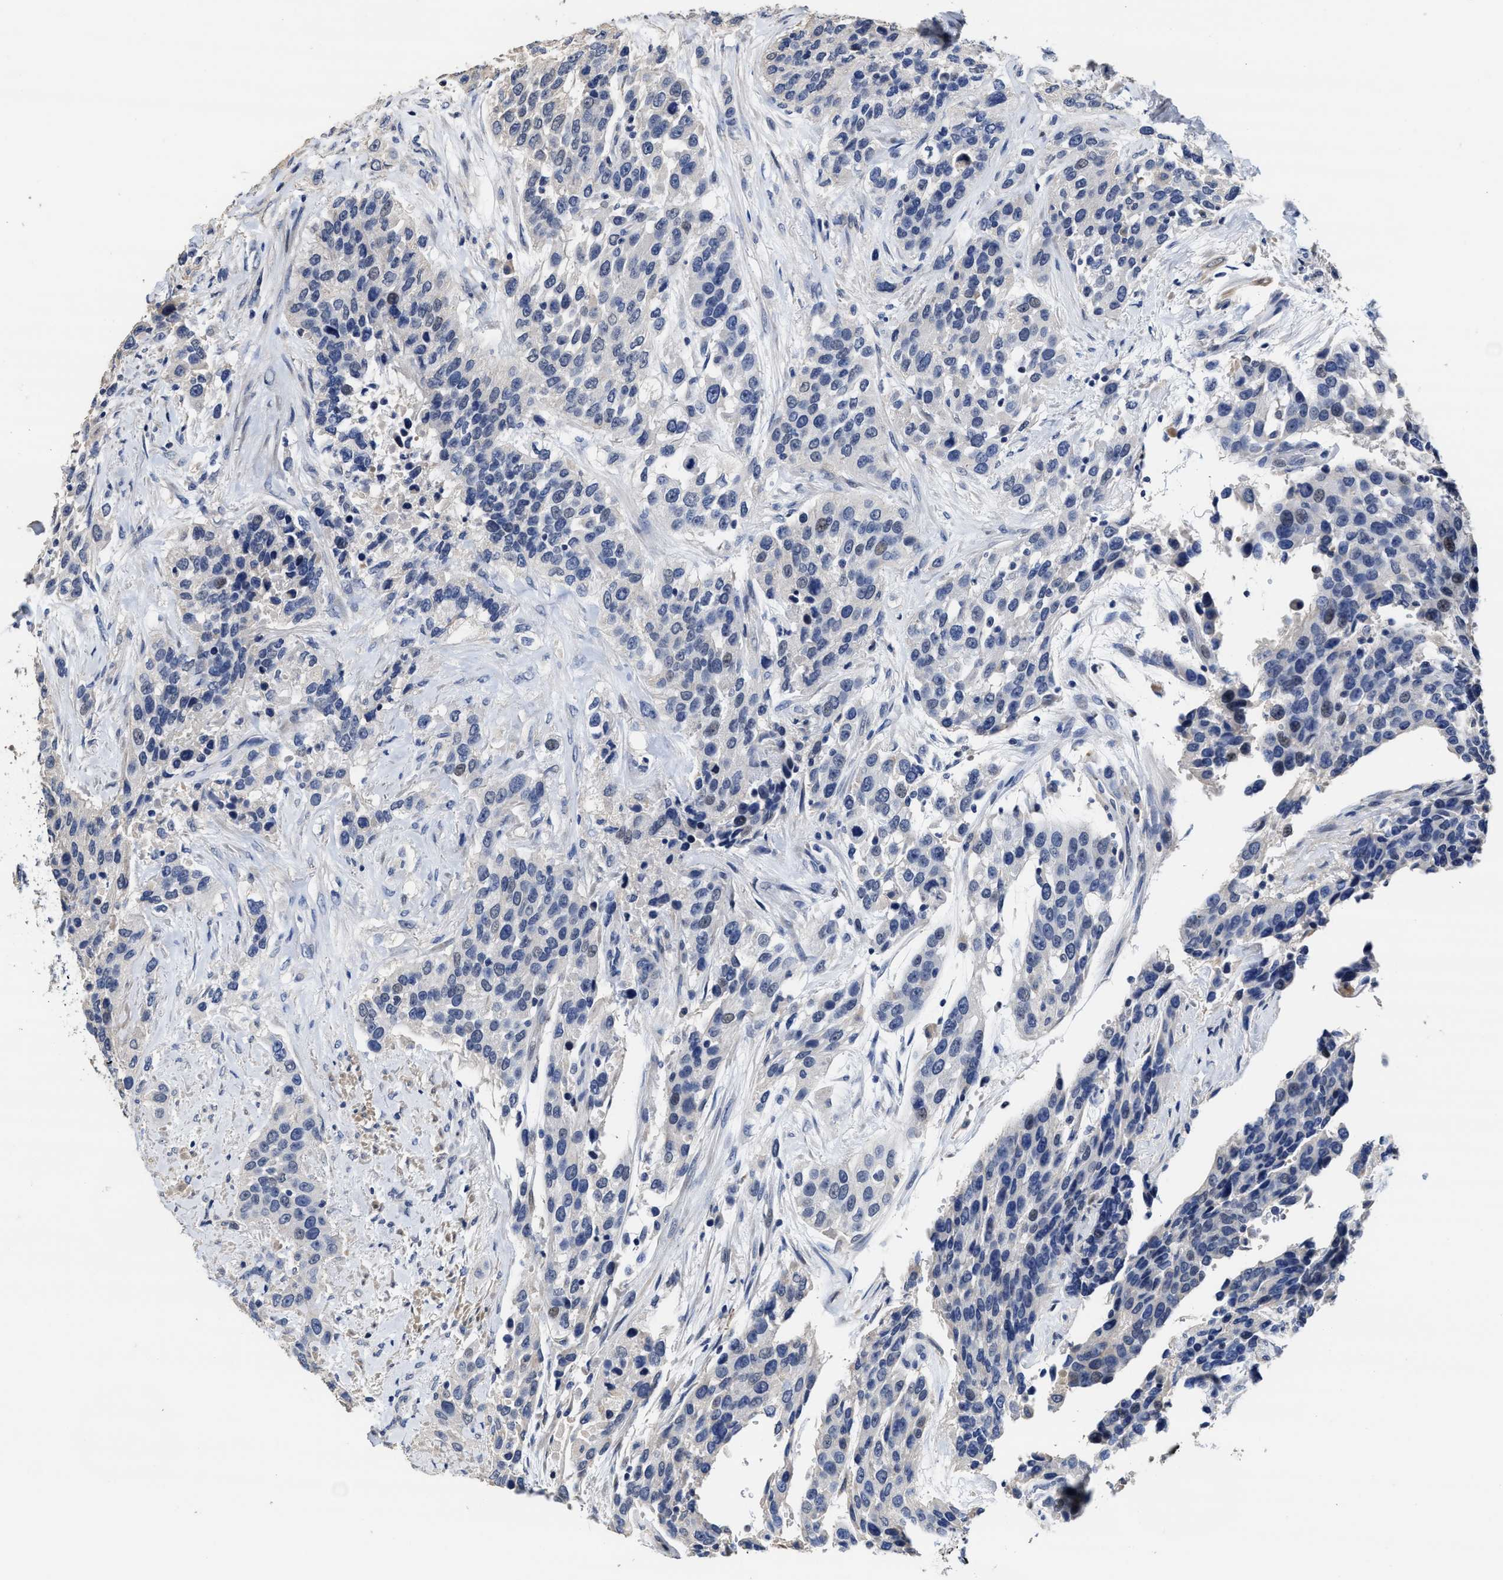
{"staining": {"intensity": "negative", "quantity": "none", "location": "none"}, "tissue": "urothelial cancer", "cell_type": "Tumor cells", "image_type": "cancer", "snomed": [{"axis": "morphology", "description": "Urothelial carcinoma, High grade"}, {"axis": "topography", "description": "Urinary bladder"}], "caption": "This is a micrograph of immunohistochemistry staining of urothelial cancer, which shows no positivity in tumor cells.", "gene": "ZFAT", "patient": {"sex": "female", "age": 80}}